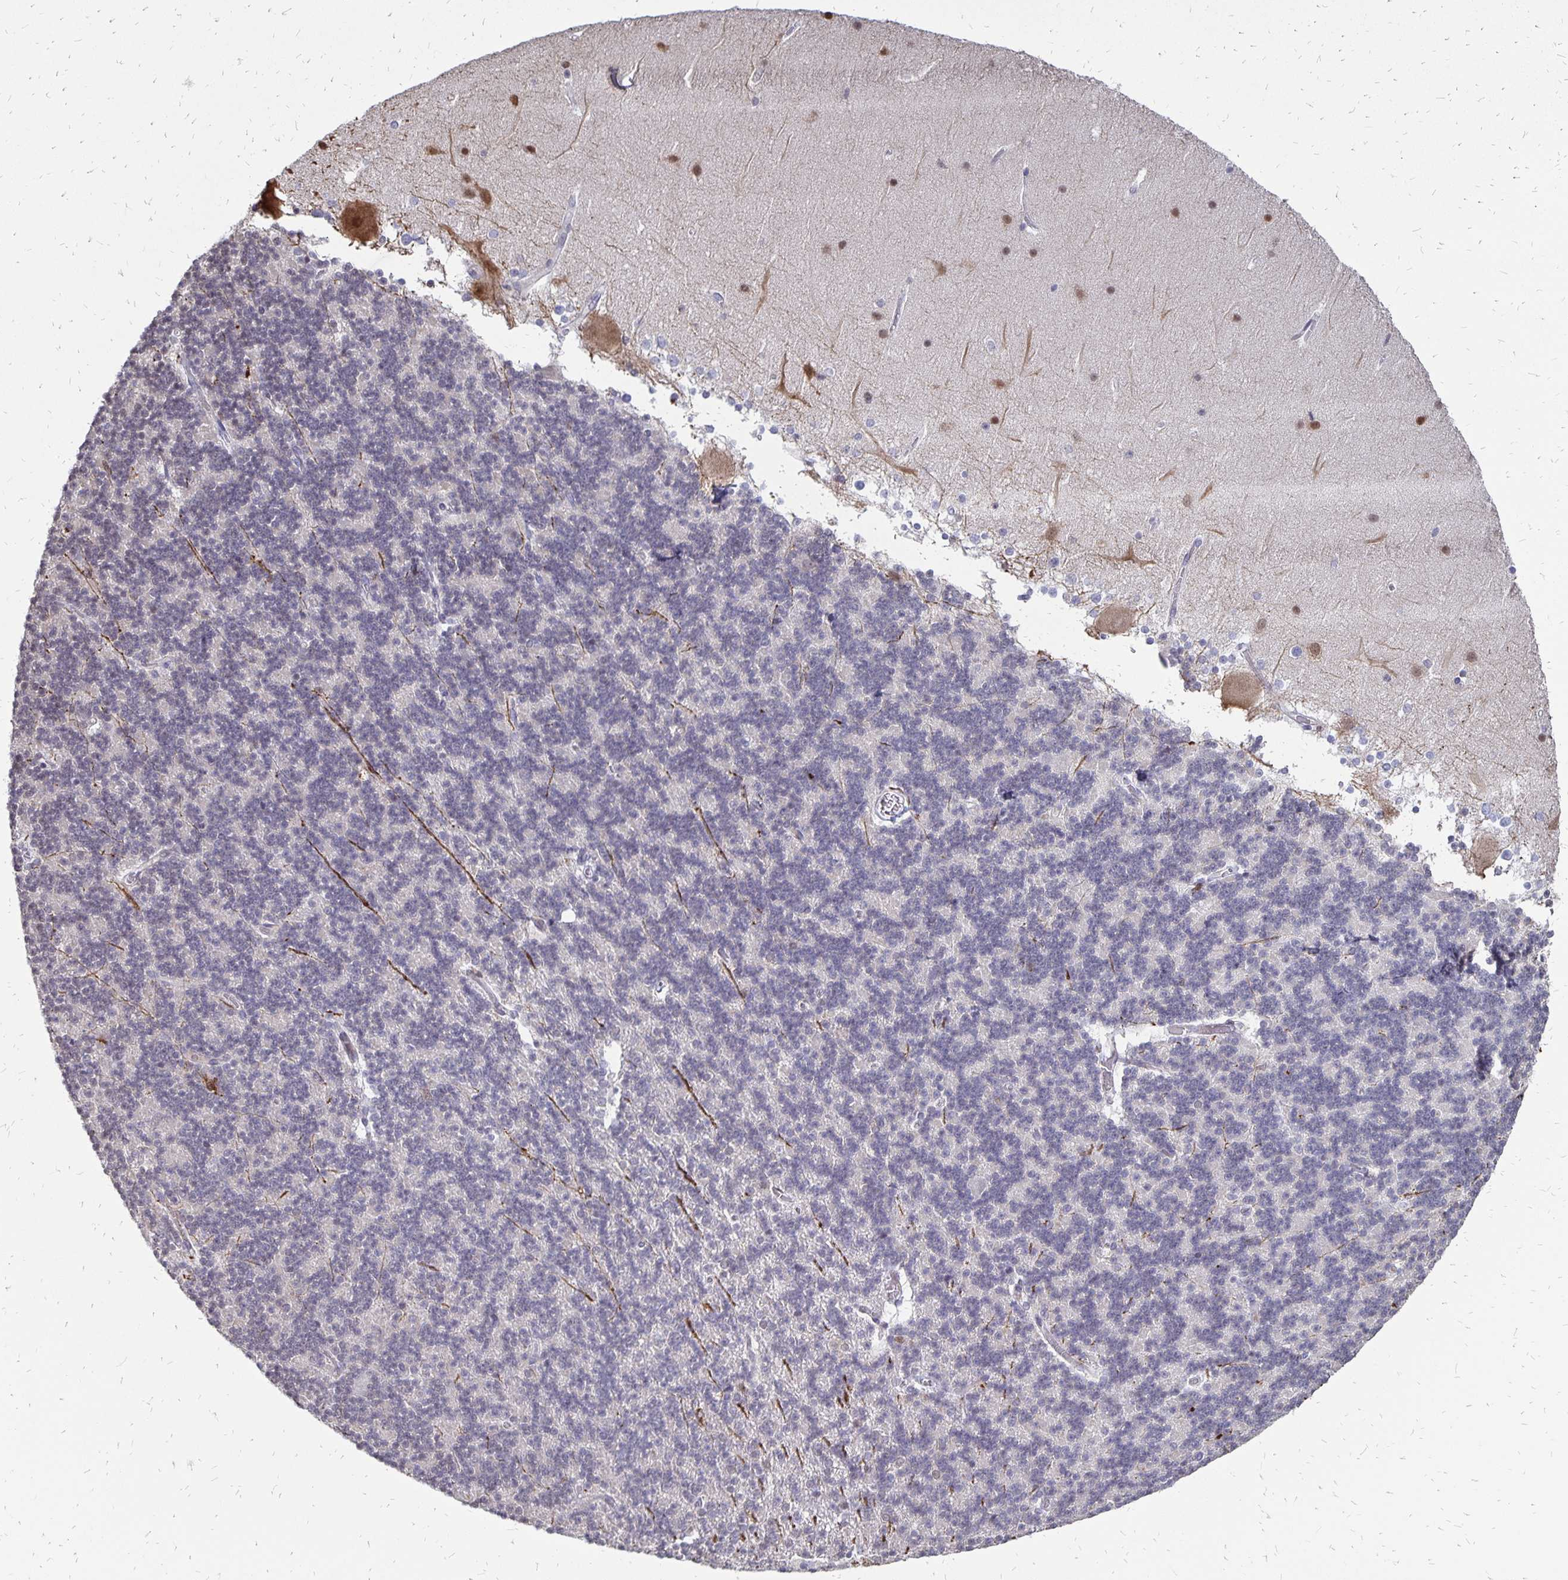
{"staining": {"intensity": "negative", "quantity": "none", "location": "none"}, "tissue": "cerebellum", "cell_type": "Cells in granular layer", "image_type": "normal", "snomed": [{"axis": "morphology", "description": "Normal tissue, NOS"}, {"axis": "topography", "description": "Cerebellum"}], "caption": "This is an IHC micrograph of unremarkable cerebellum. There is no expression in cells in granular layer.", "gene": "DCK", "patient": {"sex": "female", "age": 19}}